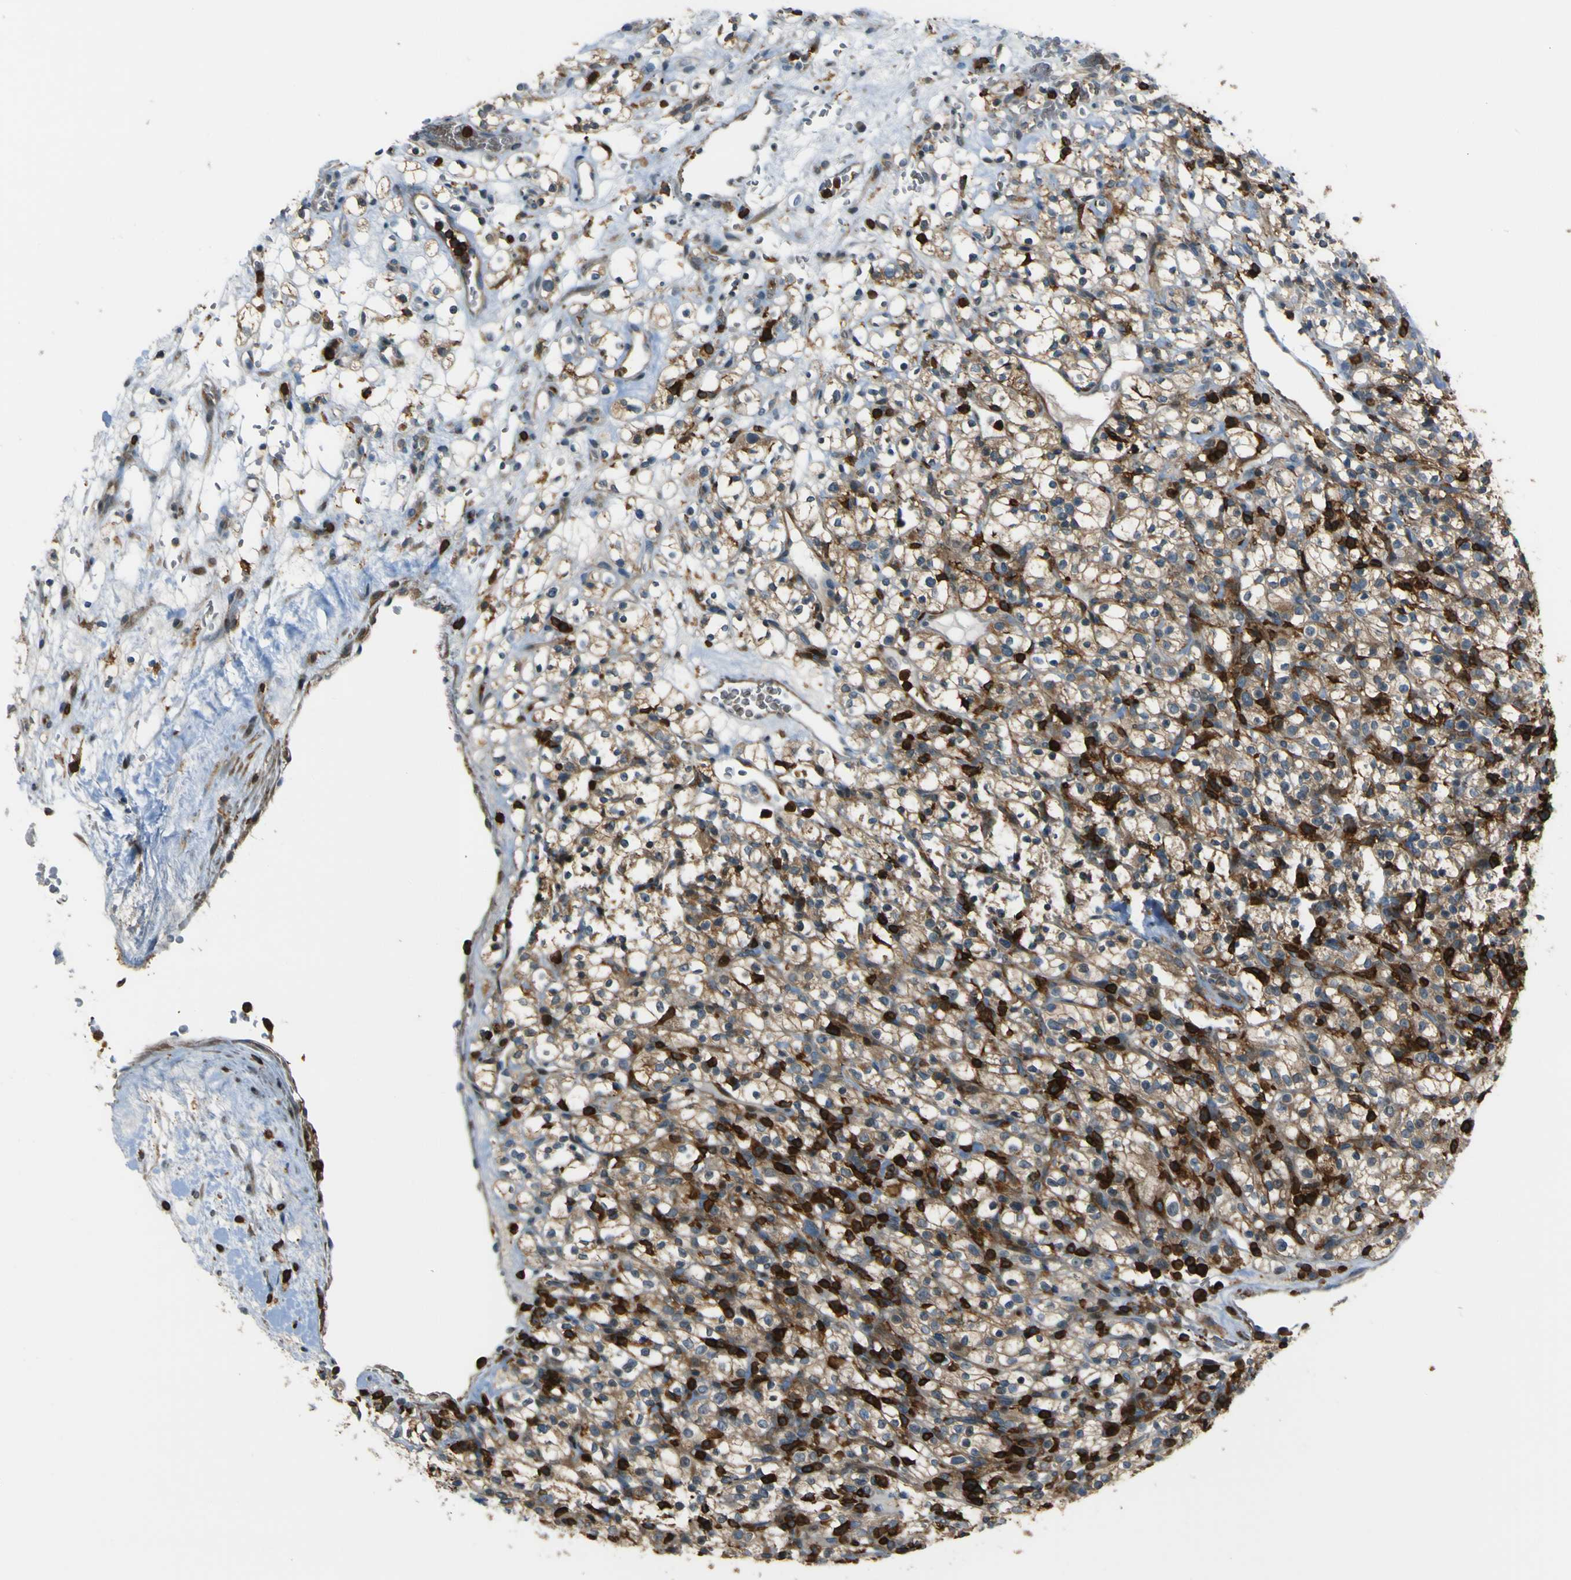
{"staining": {"intensity": "moderate", "quantity": ">75%", "location": "cytoplasmic/membranous"}, "tissue": "renal cancer", "cell_type": "Tumor cells", "image_type": "cancer", "snomed": [{"axis": "morphology", "description": "Normal tissue, NOS"}, {"axis": "morphology", "description": "Adenocarcinoma, NOS"}, {"axis": "topography", "description": "Kidney"}], "caption": "Immunohistochemical staining of adenocarcinoma (renal) demonstrates moderate cytoplasmic/membranous protein staining in approximately >75% of tumor cells.", "gene": "PCDHB5", "patient": {"sex": "female", "age": 72}}